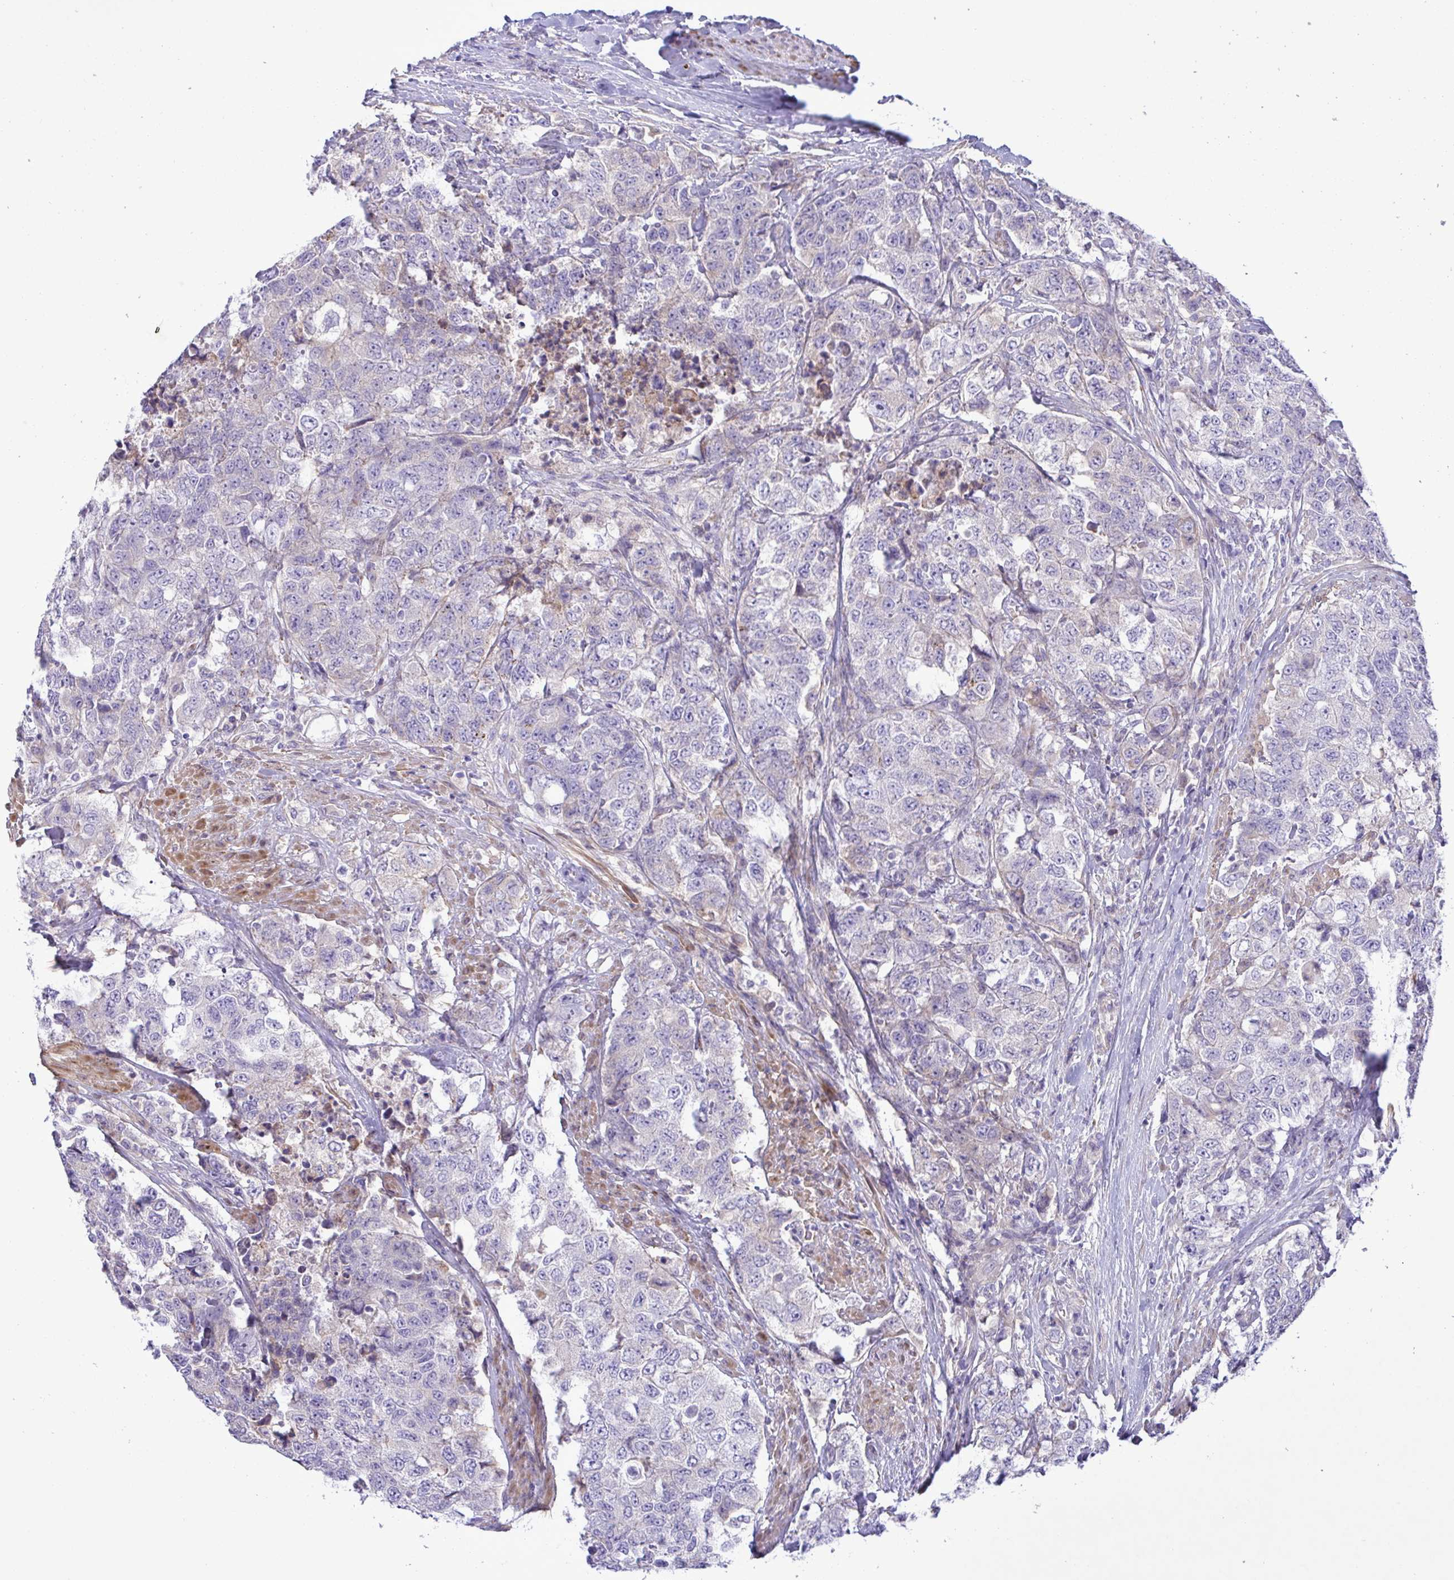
{"staining": {"intensity": "negative", "quantity": "none", "location": "none"}, "tissue": "urothelial cancer", "cell_type": "Tumor cells", "image_type": "cancer", "snomed": [{"axis": "morphology", "description": "Urothelial carcinoma, High grade"}, {"axis": "topography", "description": "Urinary bladder"}], "caption": "Urothelial carcinoma (high-grade) stained for a protein using IHC exhibits no expression tumor cells.", "gene": "FAM86B1", "patient": {"sex": "female", "age": 78}}